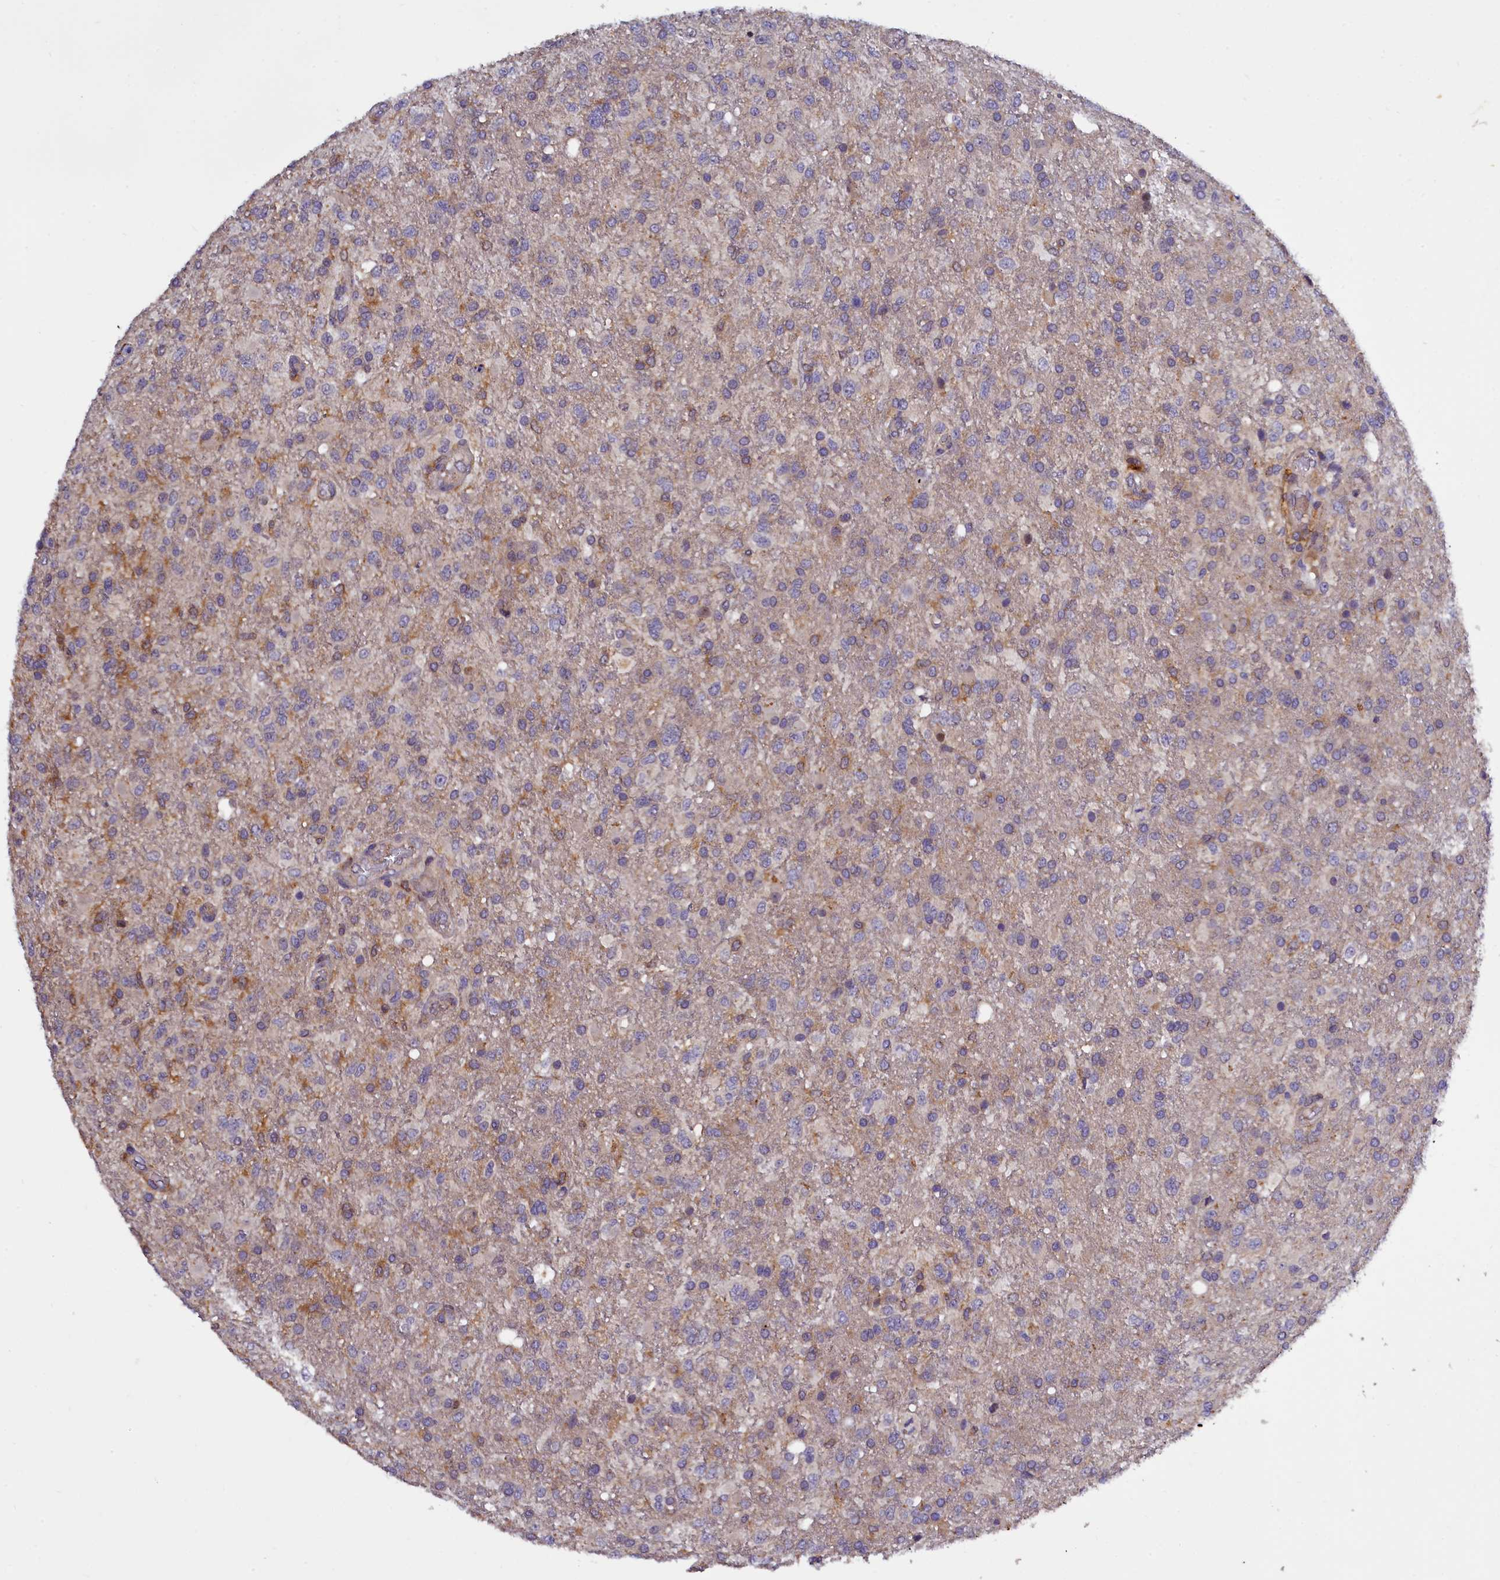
{"staining": {"intensity": "weak", "quantity": "<25%", "location": "cytoplasmic/membranous"}, "tissue": "glioma", "cell_type": "Tumor cells", "image_type": "cancer", "snomed": [{"axis": "morphology", "description": "Glioma, malignant, High grade"}, {"axis": "topography", "description": "Brain"}], "caption": "This is an IHC photomicrograph of human high-grade glioma (malignant). There is no expression in tumor cells.", "gene": "NAIP", "patient": {"sex": "female", "age": 74}}